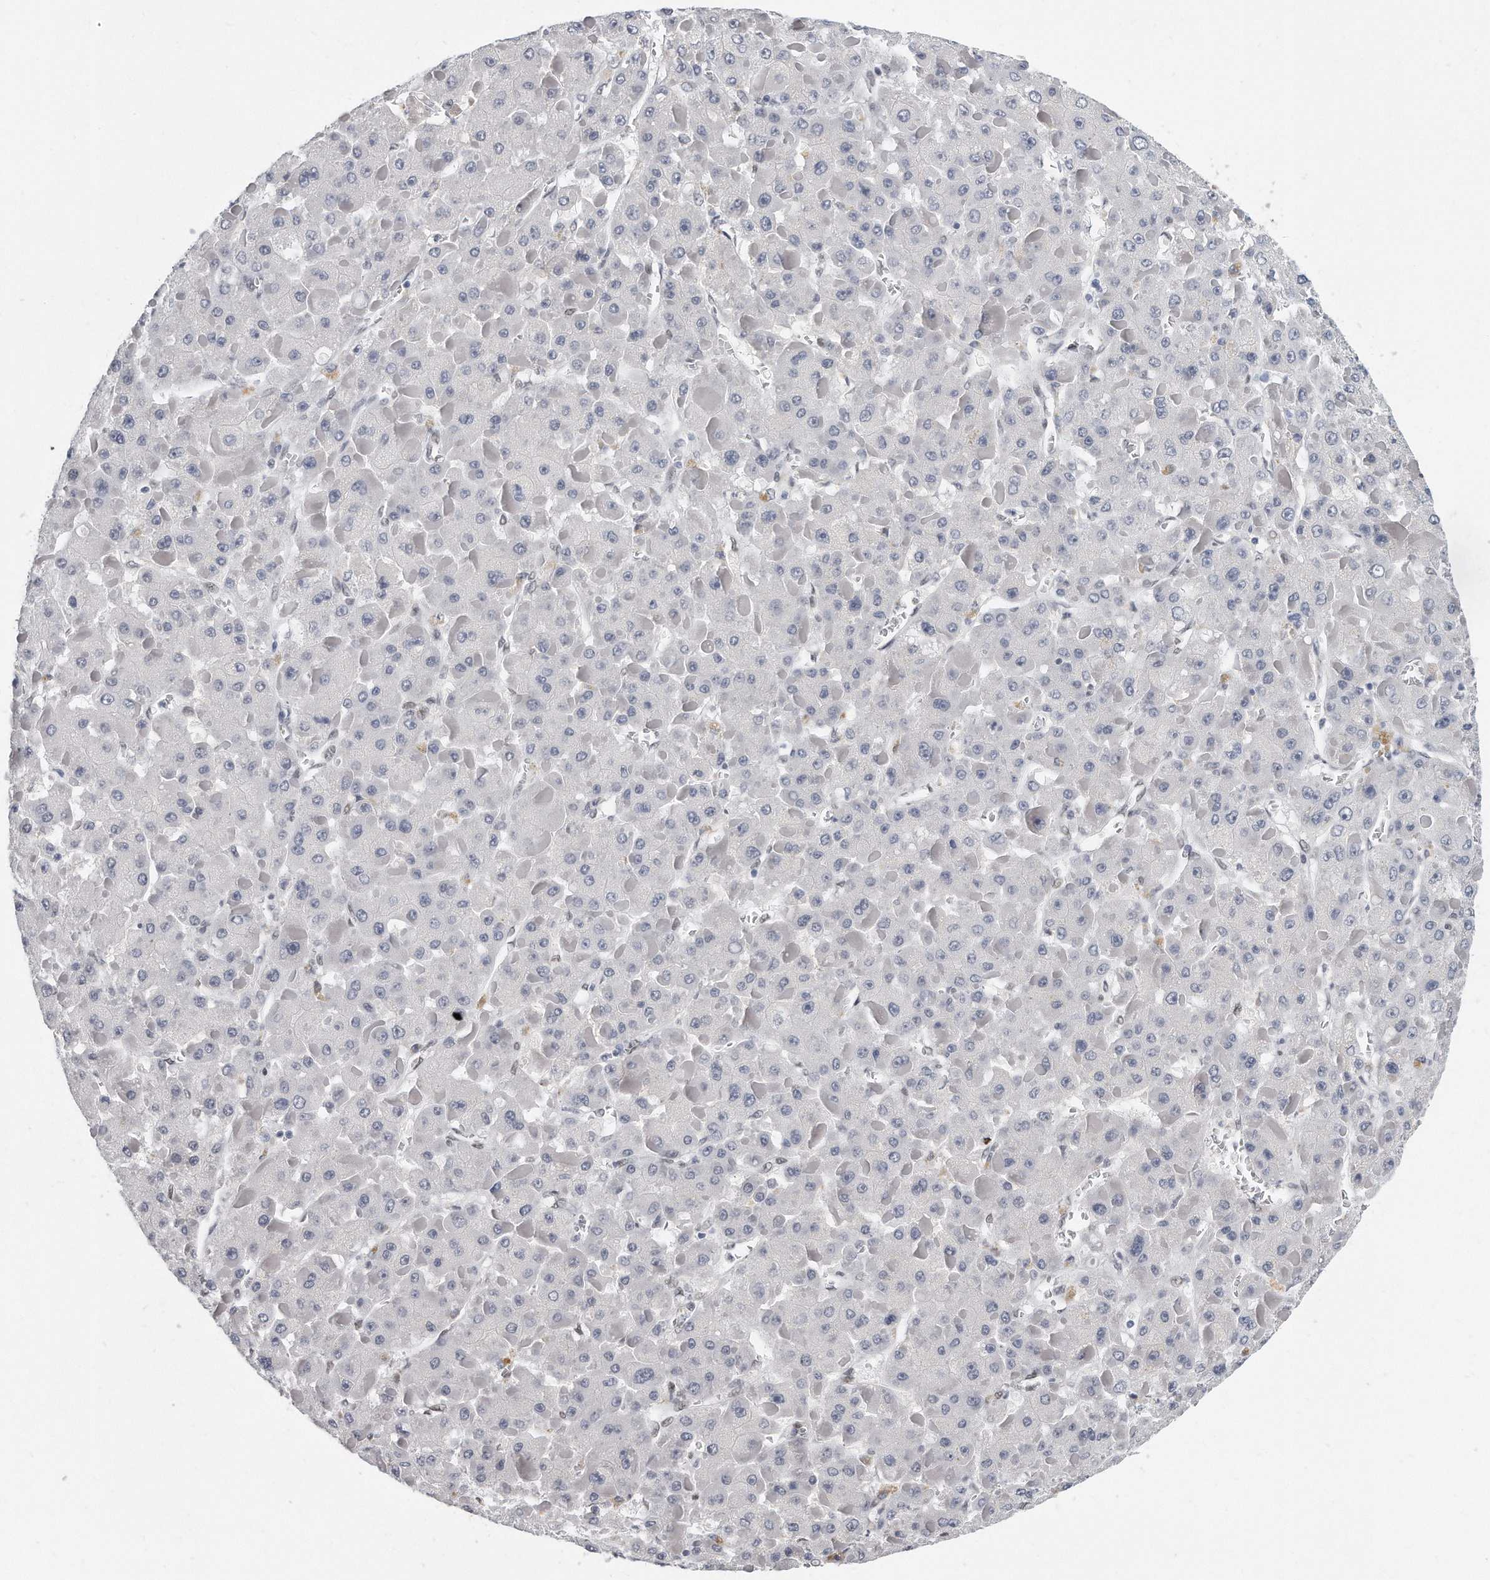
{"staining": {"intensity": "negative", "quantity": "none", "location": "none"}, "tissue": "liver cancer", "cell_type": "Tumor cells", "image_type": "cancer", "snomed": [{"axis": "morphology", "description": "Carcinoma, Hepatocellular, NOS"}, {"axis": "topography", "description": "Liver"}], "caption": "DAB (3,3'-diaminobenzidine) immunohistochemical staining of hepatocellular carcinoma (liver) exhibits no significant positivity in tumor cells.", "gene": "CTBP2", "patient": {"sex": "female", "age": 73}}